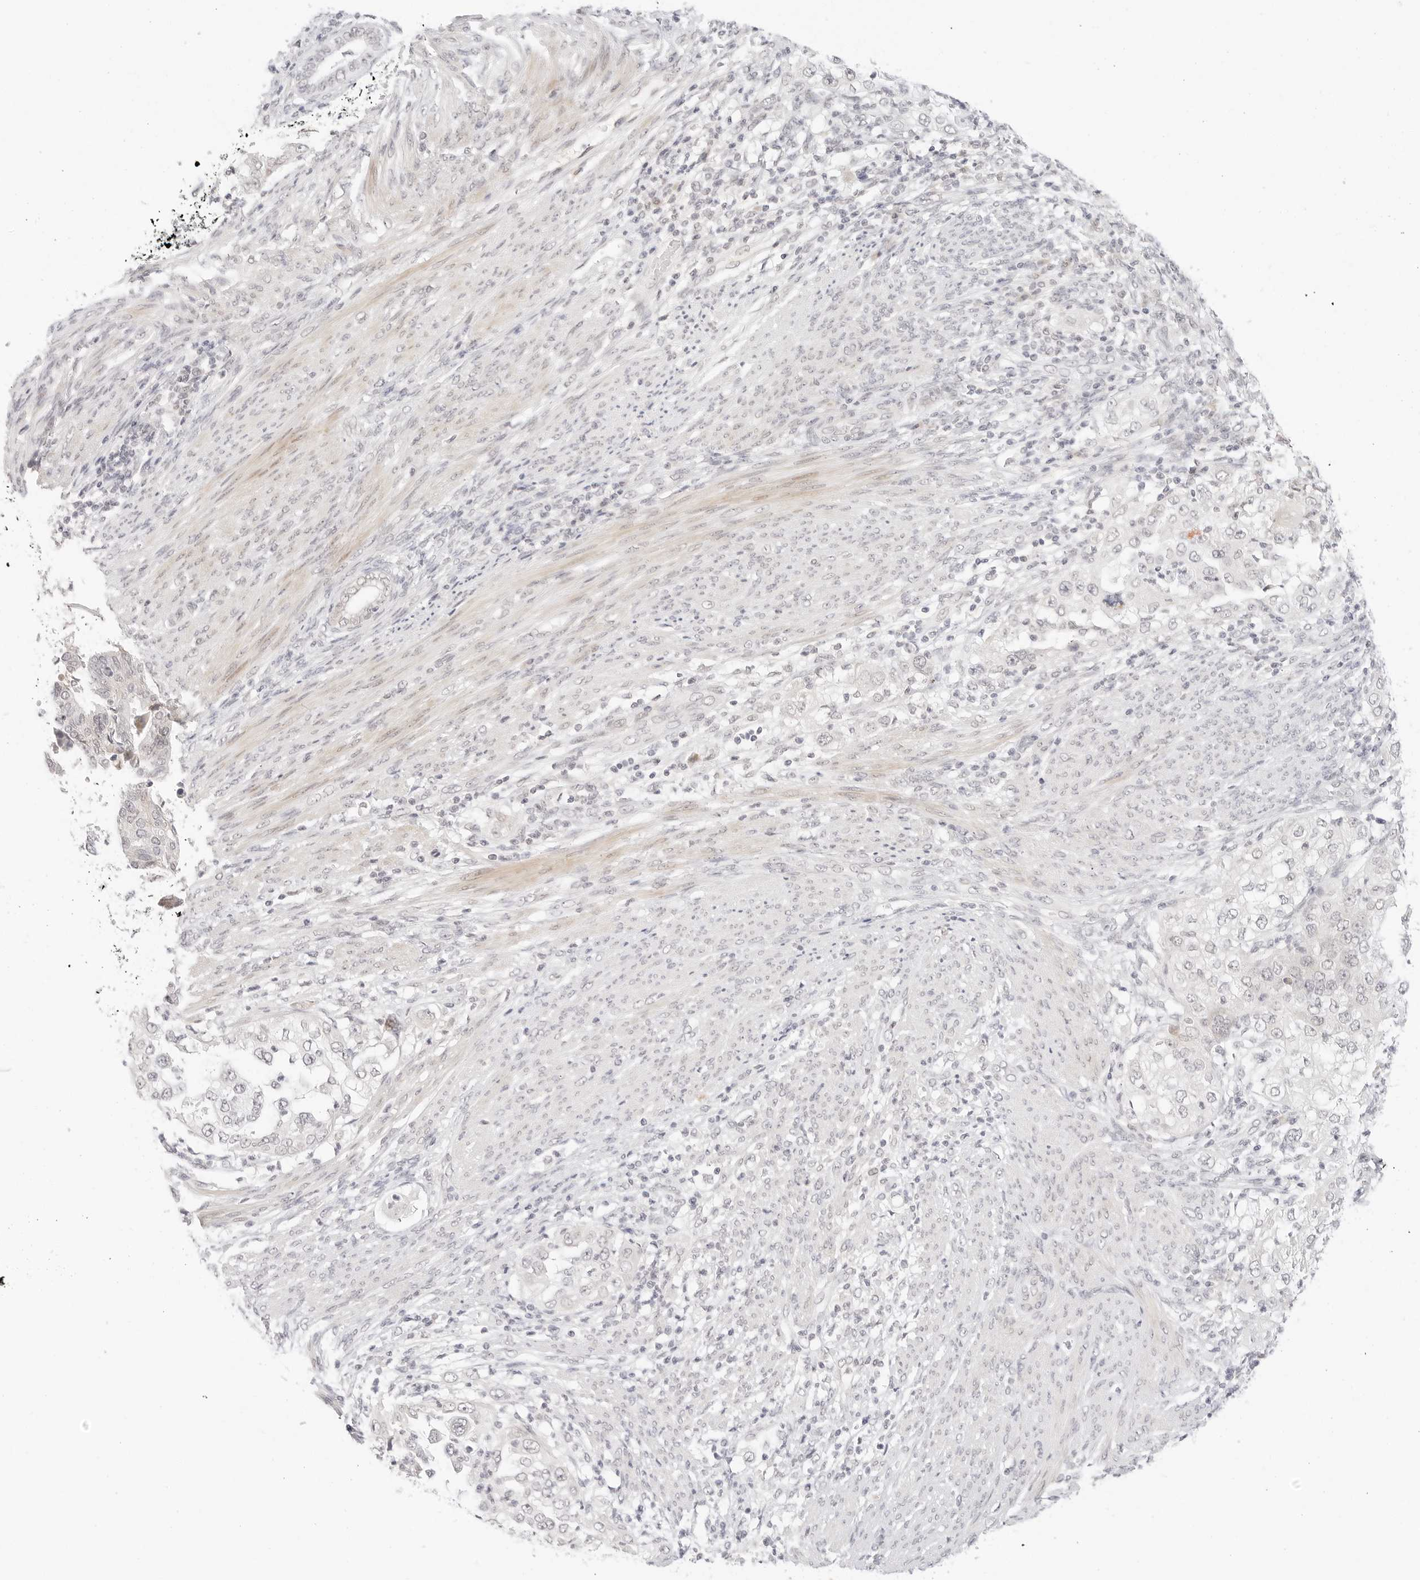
{"staining": {"intensity": "negative", "quantity": "none", "location": "none"}, "tissue": "endometrial cancer", "cell_type": "Tumor cells", "image_type": "cancer", "snomed": [{"axis": "morphology", "description": "Adenocarcinoma, NOS"}, {"axis": "topography", "description": "Endometrium"}], "caption": "DAB (3,3'-diaminobenzidine) immunohistochemical staining of endometrial adenocarcinoma reveals no significant staining in tumor cells.", "gene": "XKR4", "patient": {"sex": "female", "age": 85}}